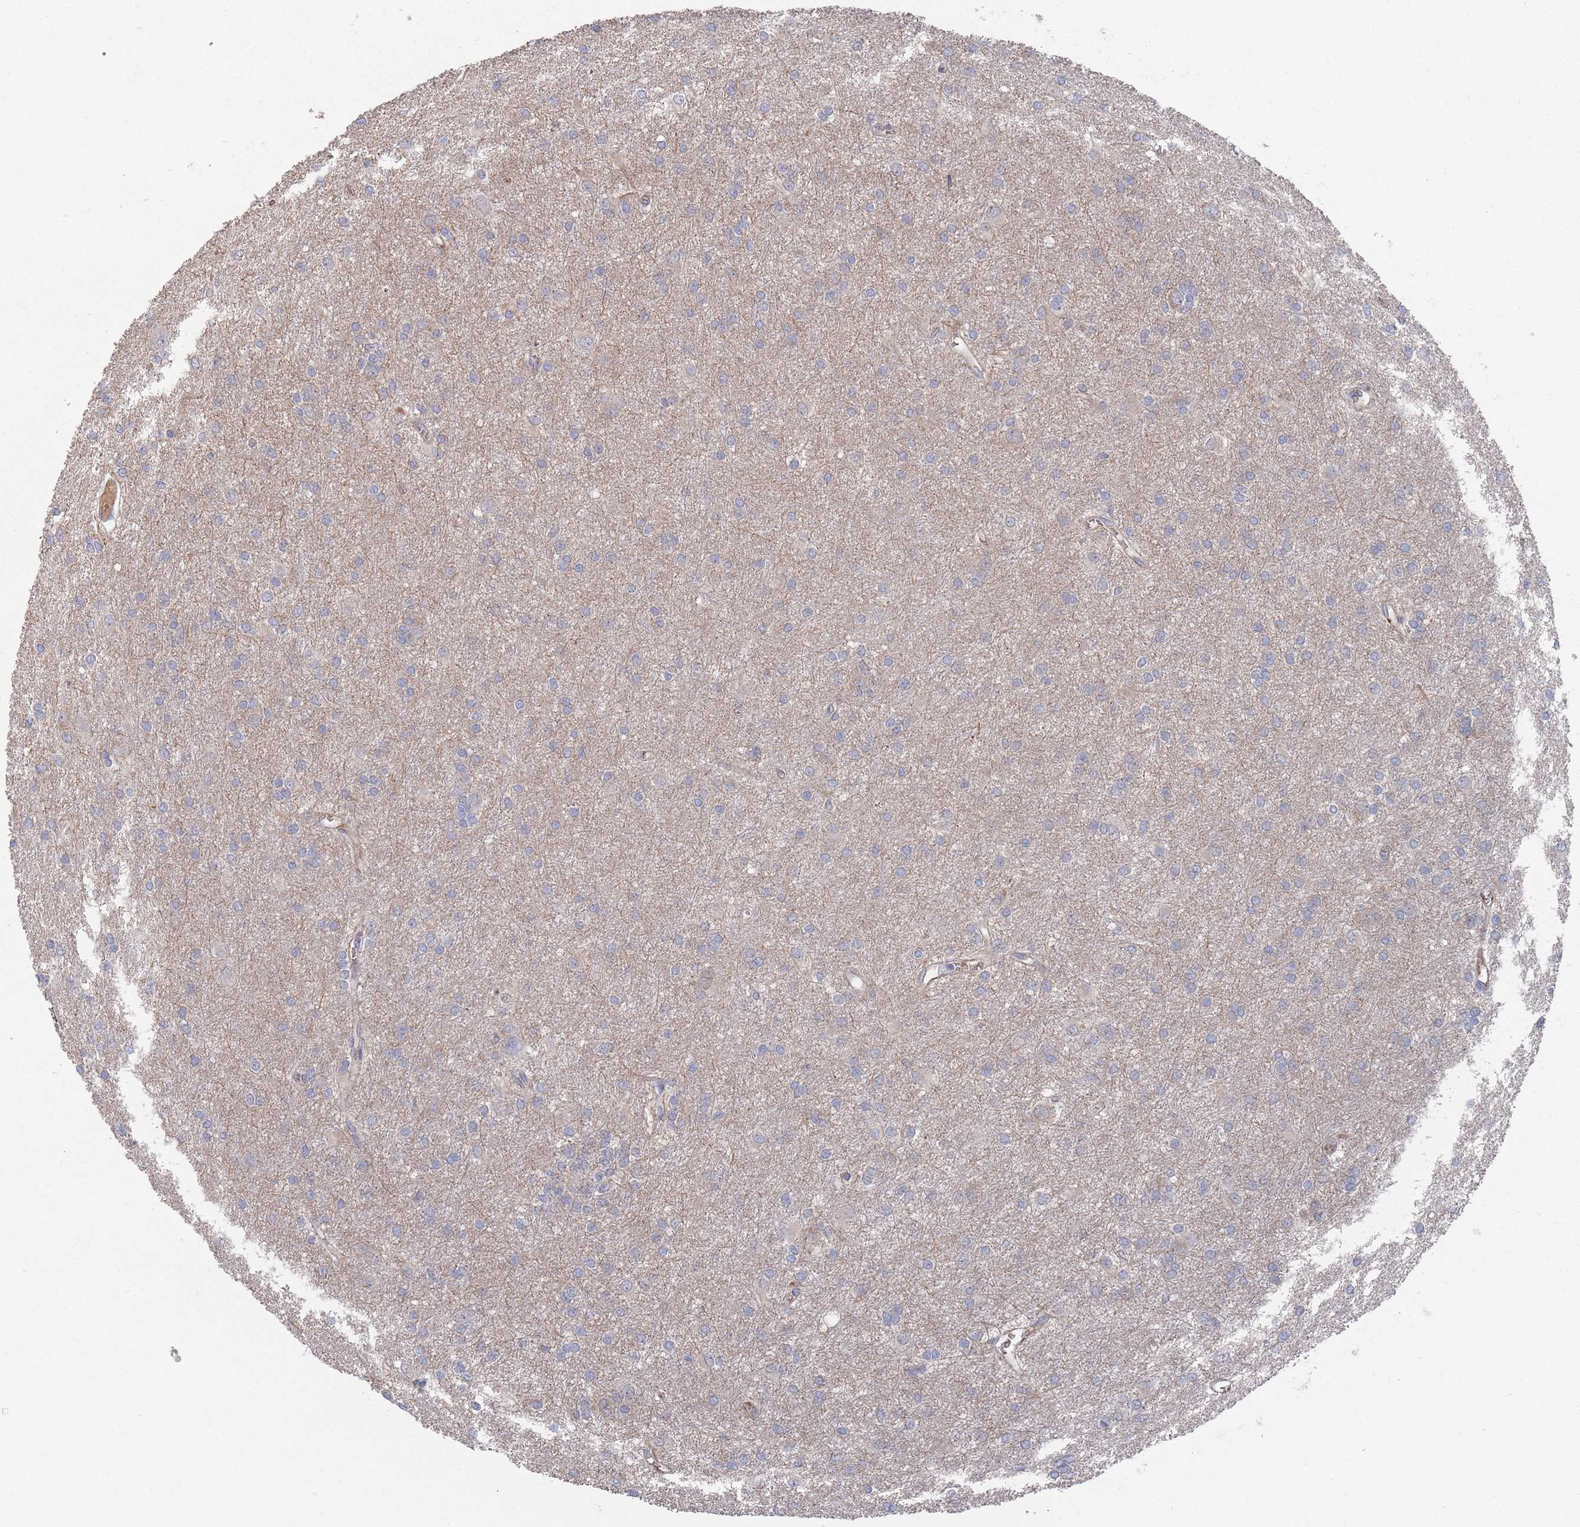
{"staining": {"intensity": "negative", "quantity": "none", "location": "none"}, "tissue": "glioma", "cell_type": "Tumor cells", "image_type": "cancer", "snomed": [{"axis": "morphology", "description": "Glioma, malignant, High grade"}, {"axis": "topography", "description": "Brain"}], "caption": "IHC photomicrograph of human high-grade glioma (malignant) stained for a protein (brown), which reveals no positivity in tumor cells. Brightfield microscopy of immunohistochemistry stained with DAB (brown) and hematoxylin (blue), captured at high magnification.", "gene": "PLEKHA4", "patient": {"sex": "female", "age": 50}}